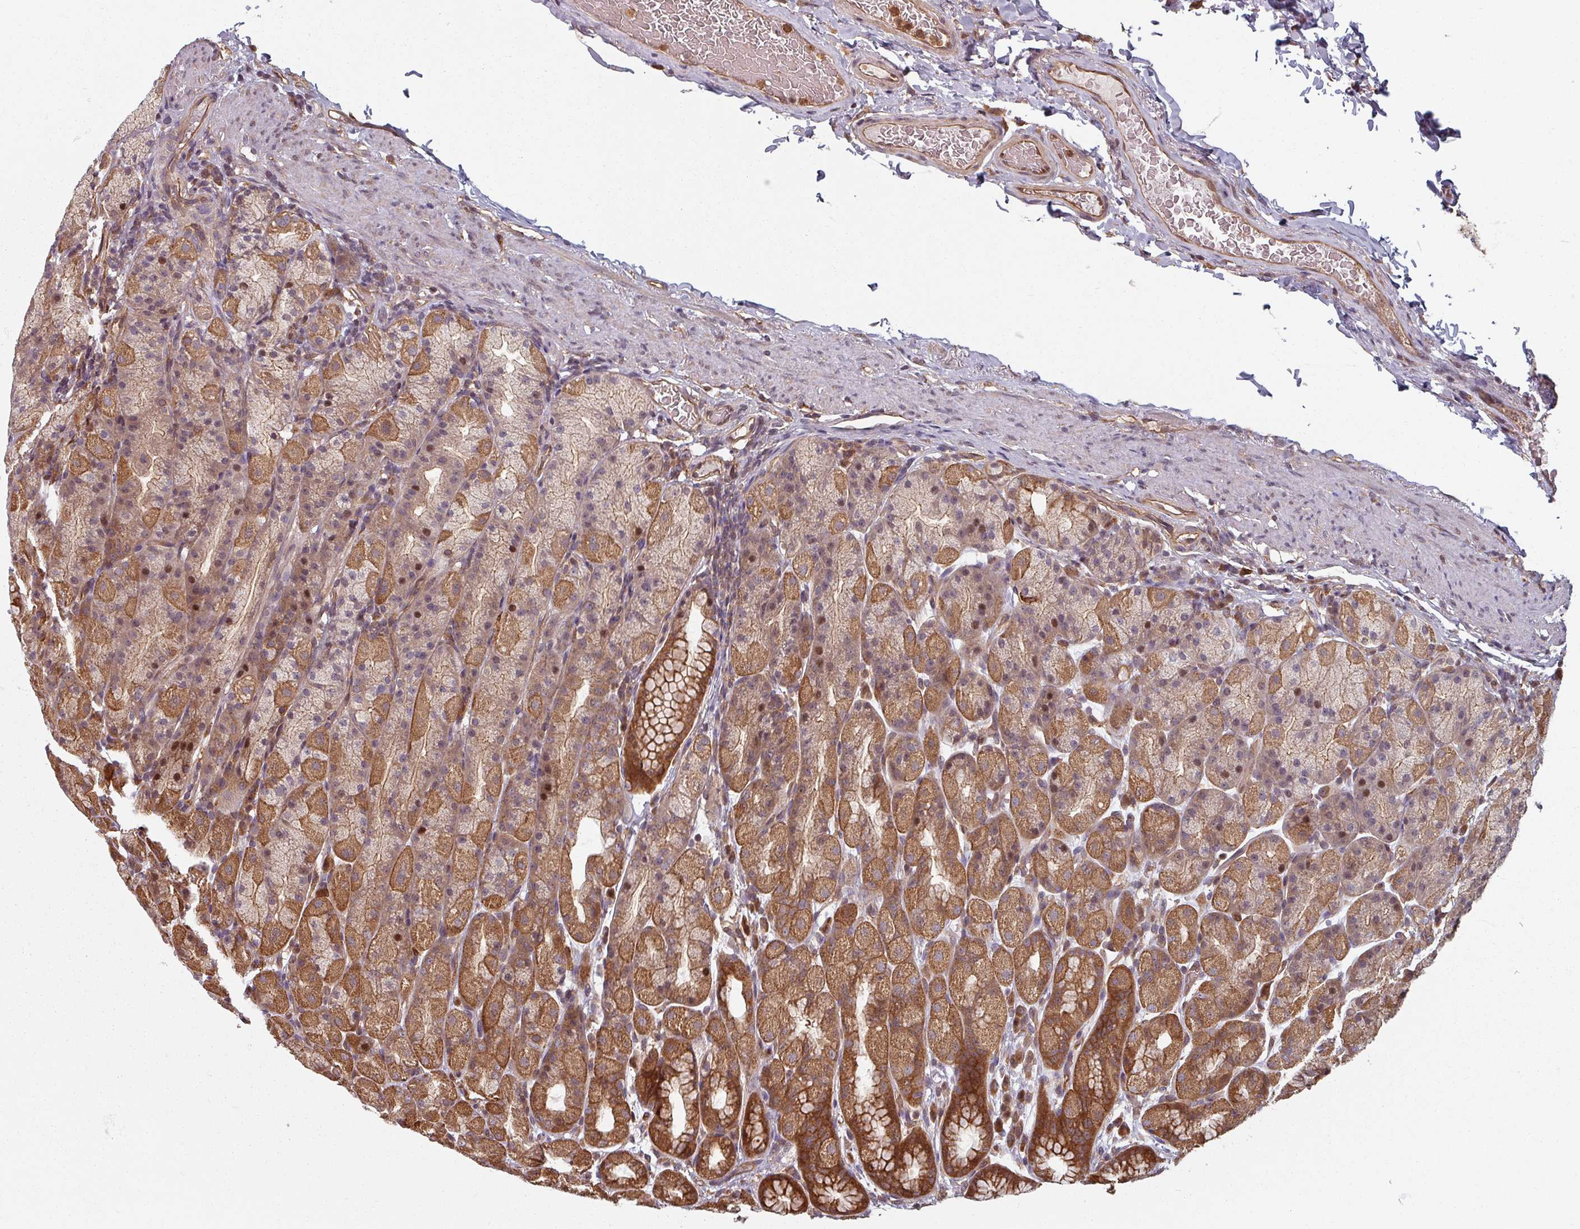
{"staining": {"intensity": "moderate", "quantity": ">75%", "location": "cytoplasmic/membranous,nuclear"}, "tissue": "stomach", "cell_type": "Glandular cells", "image_type": "normal", "snomed": [{"axis": "morphology", "description": "Normal tissue, NOS"}, {"axis": "topography", "description": "Stomach, upper"}, {"axis": "topography", "description": "Stomach"}], "caption": "Immunohistochemistry (IHC) (DAB) staining of normal human stomach demonstrates moderate cytoplasmic/membranous,nuclear protein expression in about >75% of glandular cells.", "gene": "EID1", "patient": {"sex": "male", "age": 68}}